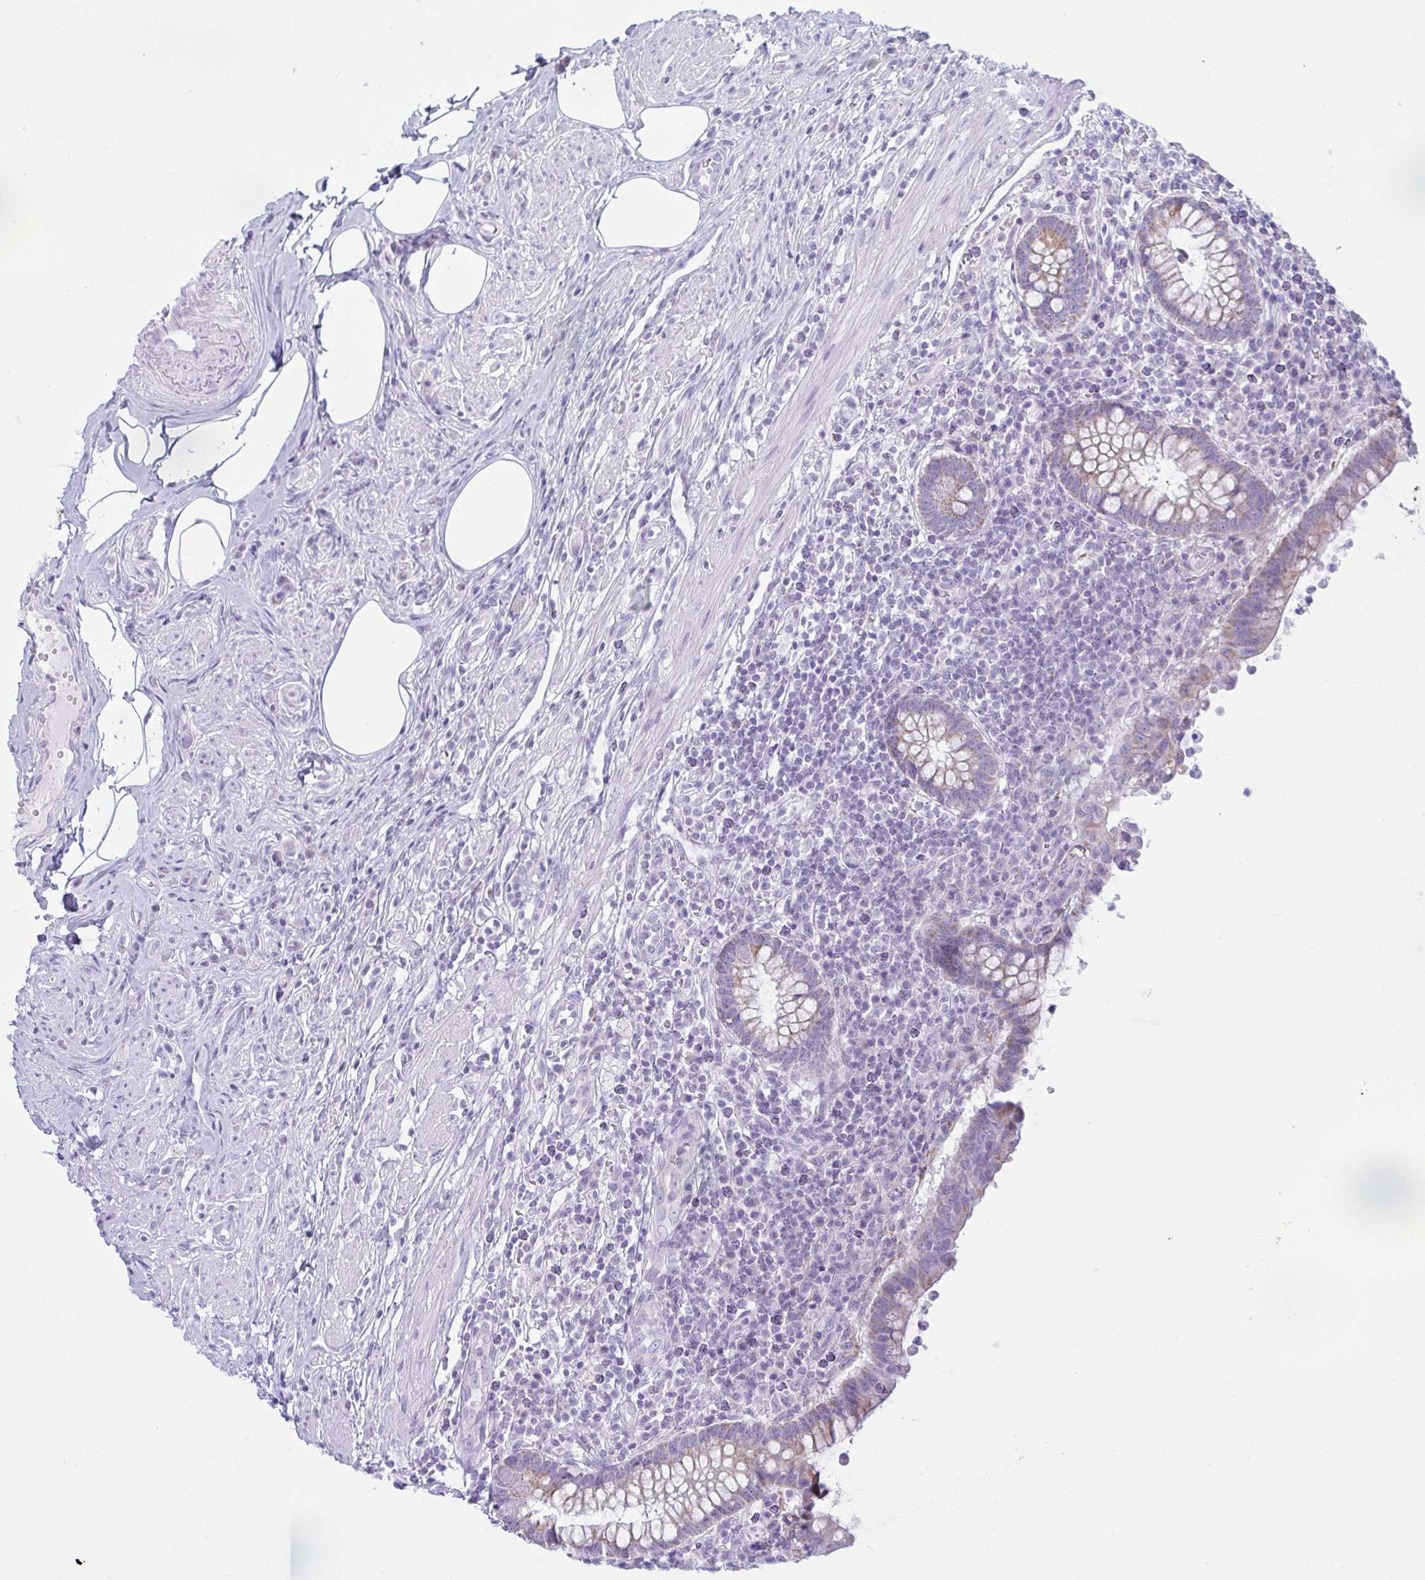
{"staining": {"intensity": "moderate", "quantity": "25%-75%", "location": "cytoplasmic/membranous"}, "tissue": "appendix", "cell_type": "Glandular cells", "image_type": "normal", "snomed": [{"axis": "morphology", "description": "Normal tissue, NOS"}, {"axis": "topography", "description": "Appendix"}], "caption": "Brown immunohistochemical staining in unremarkable appendix displays moderate cytoplasmic/membranous staining in about 25%-75% of glandular cells. (DAB IHC with brightfield microscopy, high magnification).", "gene": "BBS1", "patient": {"sex": "female", "age": 56}}